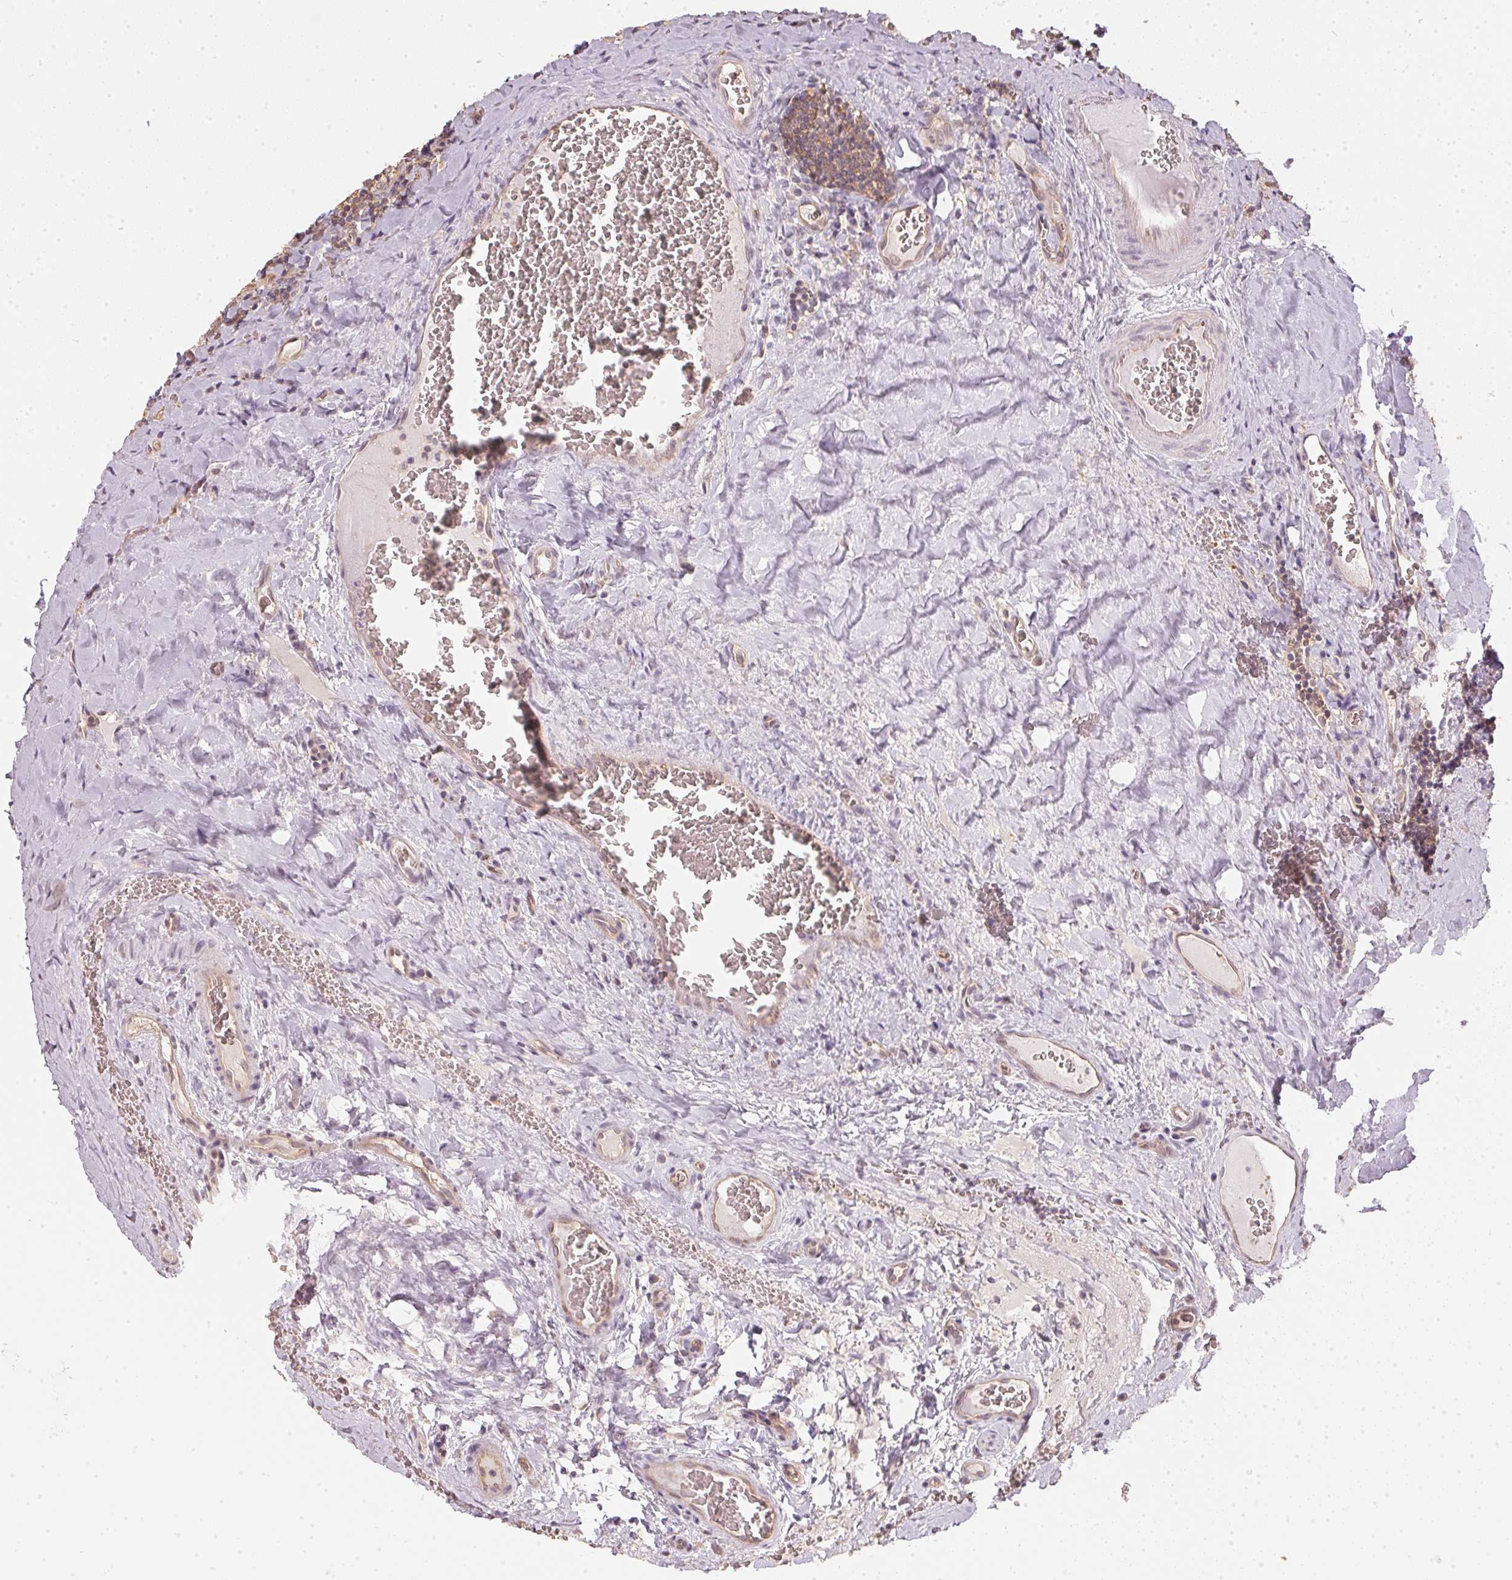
{"staining": {"intensity": "weak", "quantity": ">75%", "location": "cytoplasmic/membranous"}, "tissue": "tonsil", "cell_type": "Germinal center cells", "image_type": "normal", "snomed": [{"axis": "morphology", "description": "Normal tissue, NOS"}, {"axis": "morphology", "description": "Inflammation, NOS"}, {"axis": "topography", "description": "Tonsil"}], "caption": "IHC of benign tonsil exhibits low levels of weak cytoplasmic/membranous staining in approximately >75% of germinal center cells.", "gene": "BLMH", "patient": {"sex": "female", "age": 31}}